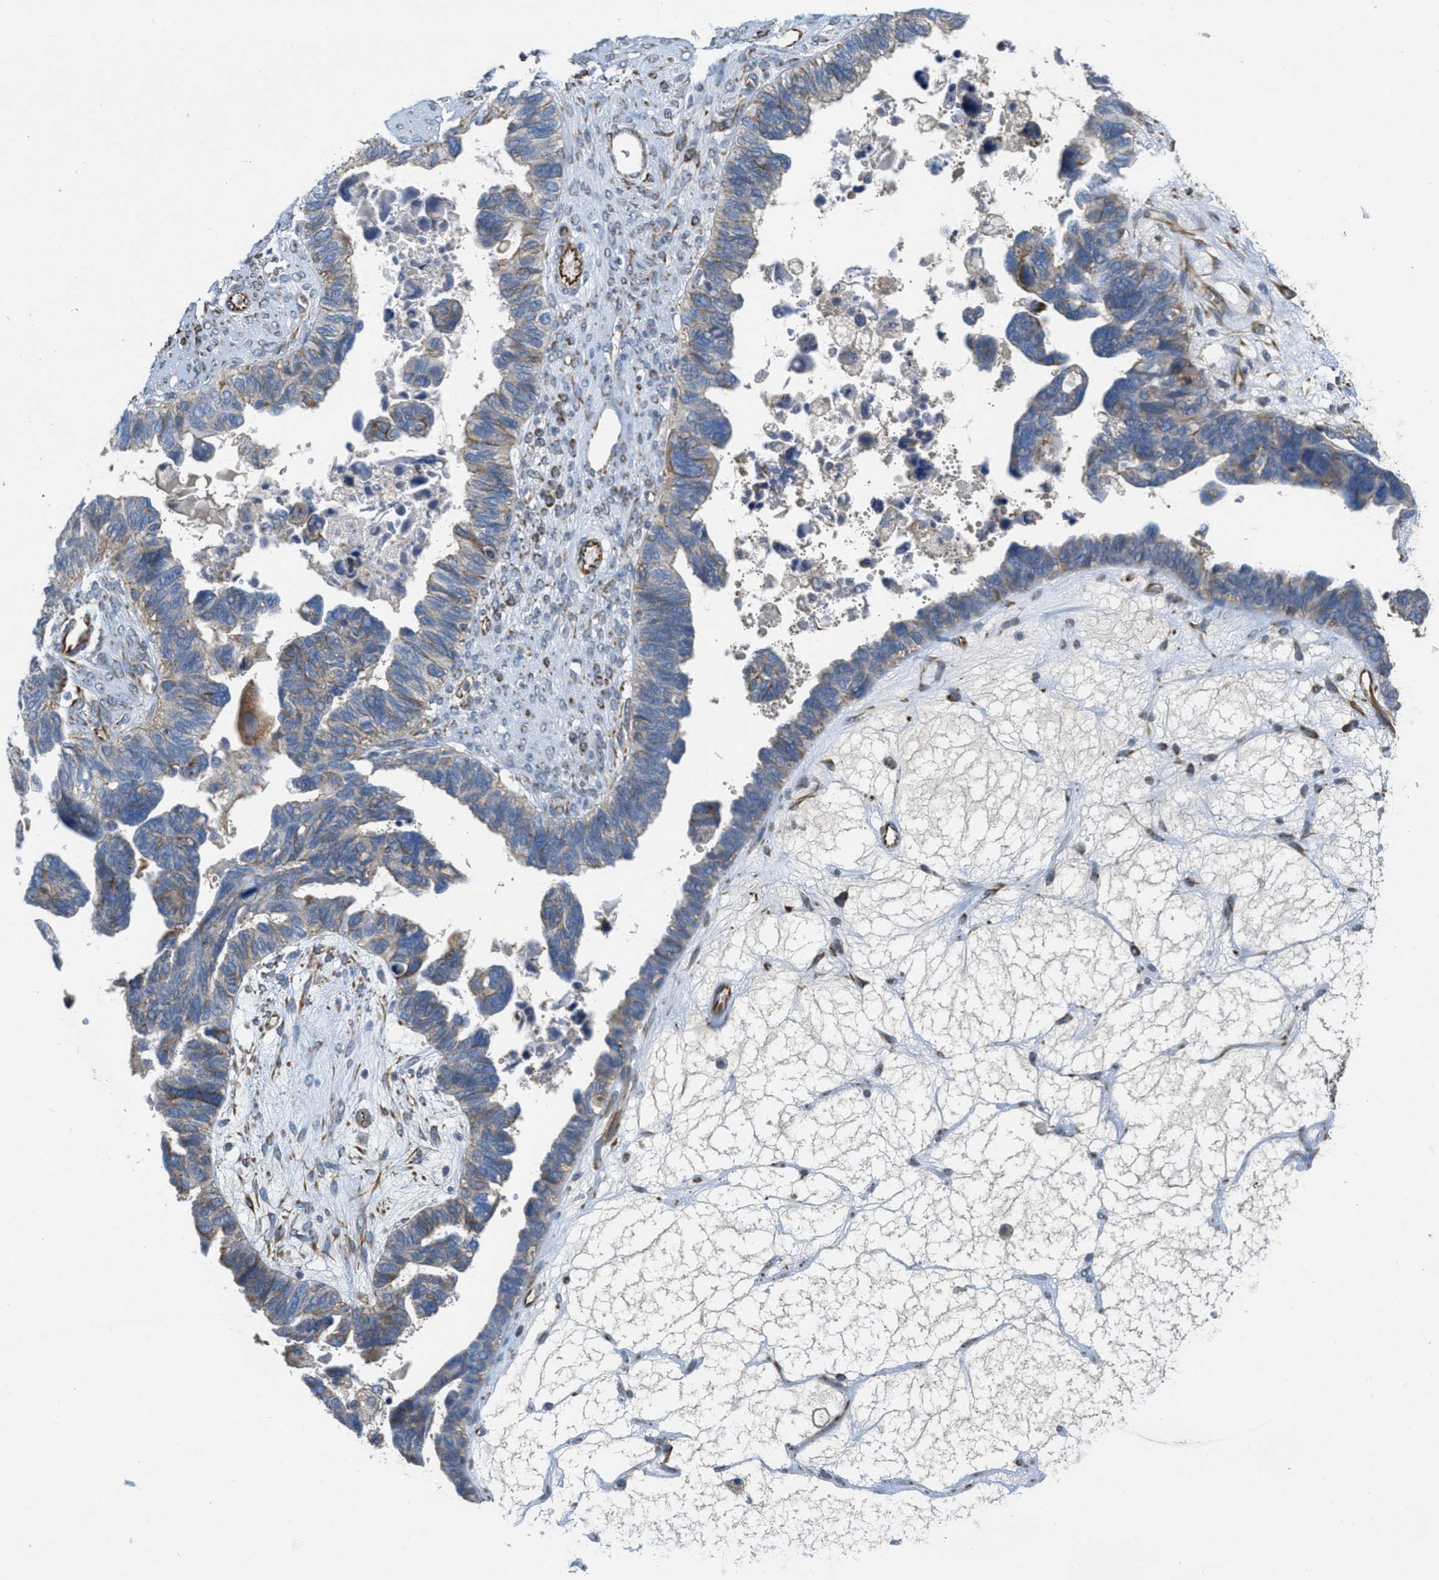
{"staining": {"intensity": "weak", "quantity": "25%-75%", "location": "cytoplasmic/membranous"}, "tissue": "ovarian cancer", "cell_type": "Tumor cells", "image_type": "cancer", "snomed": [{"axis": "morphology", "description": "Cystadenocarcinoma, serous, NOS"}, {"axis": "topography", "description": "Ovary"}], "caption": "The micrograph shows immunohistochemical staining of ovarian cancer. There is weak cytoplasmic/membranous staining is present in approximately 25%-75% of tumor cells.", "gene": "BTN3A1", "patient": {"sex": "female", "age": 79}}